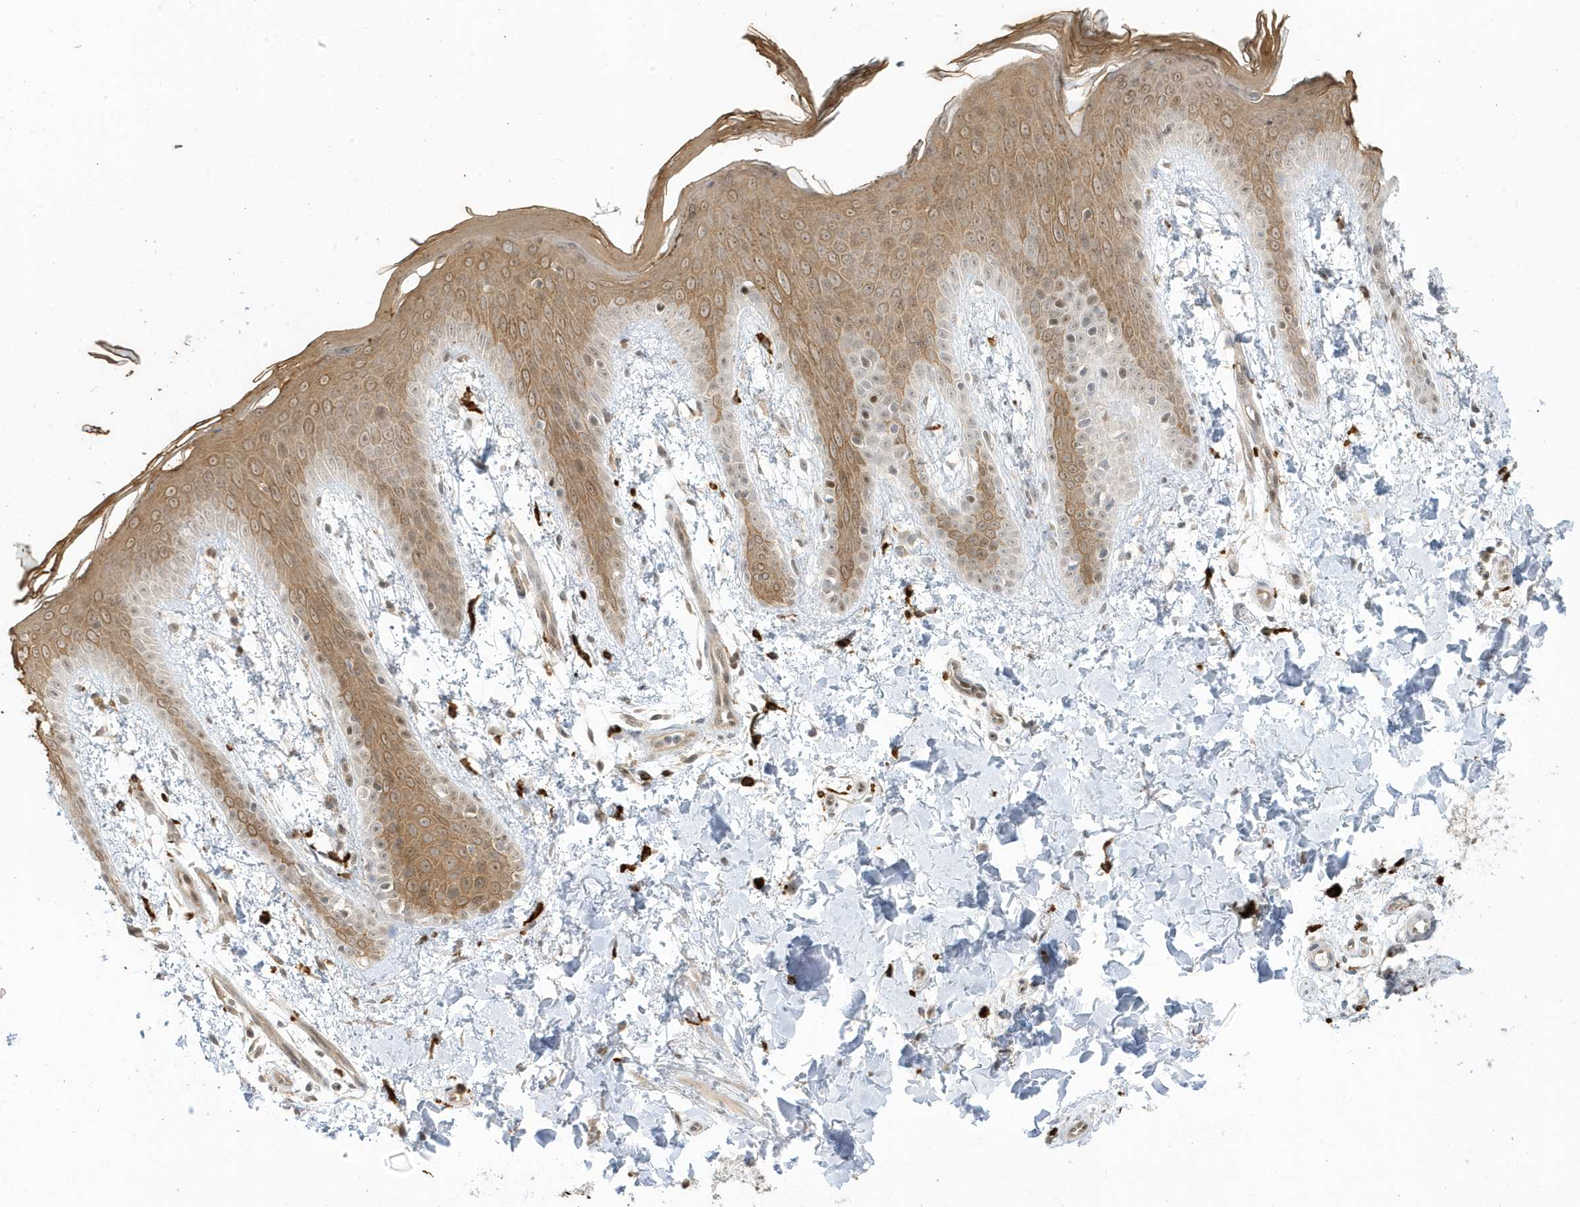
{"staining": {"intensity": "weak", "quantity": ">75%", "location": "cytoplasmic/membranous,nuclear"}, "tissue": "skin", "cell_type": "Fibroblasts", "image_type": "normal", "snomed": [{"axis": "morphology", "description": "Normal tissue, NOS"}, {"axis": "topography", "description": "Skin"}], "caption": "Protein analysis of normal skin exhibits weak cytoplasmic/membranous,nuclear expression in approximately >75% of fibroblasts. The staining was performed using DAB (3,3'-diaminobenzidine) to visualize the protein expression in brown, while the nuclei were stained in blue with hematoxylin (Magnification: 20x).", "gene": "PPP1R7", "patient": {"sex": "male", "age": 36}}